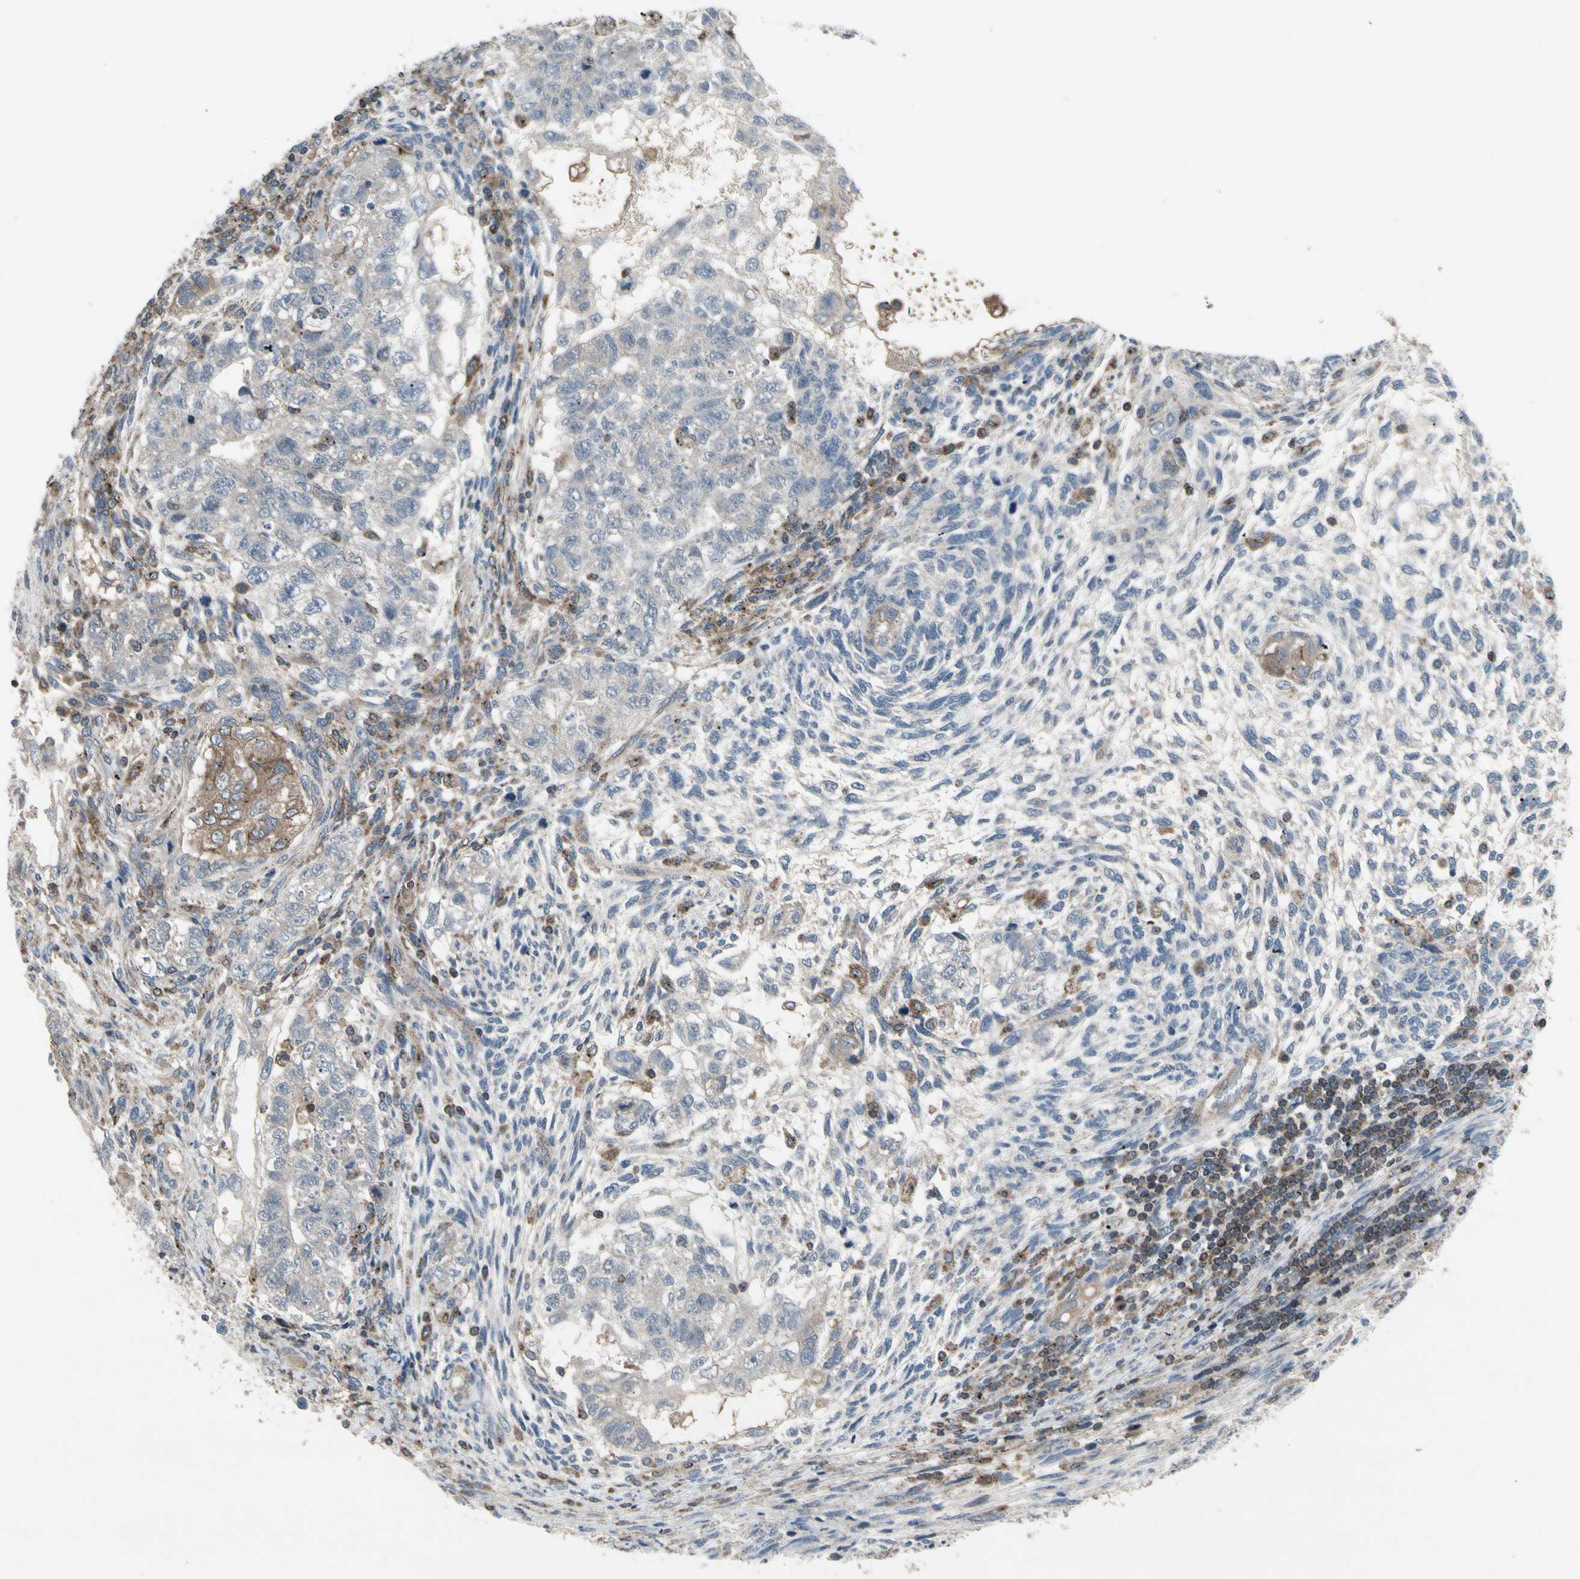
{"staining": {"intensity": "moderate", "quantity": "<25%", "location": "cytoplasmic/membranous"}, "tissue": "testis cancer", "cell_type": "Tumor cells", "image_type": "cancer", "snomed": [{"axis": "morphology", "description": "Normal tissue, NOS"}, {"axis": "morphology", "description": "Carcinoma, Embryonal, NOS"}, {"axis": "topography", "description": "Testis"}], "caption": "Testis embryonal carcinoma stained with a brown dye exhibits moderate cytoplasmic/membranous positive expression in about <25% of tumor cells.", "gene": "NMI", "patient": {"sex": "male", "age": 36}}